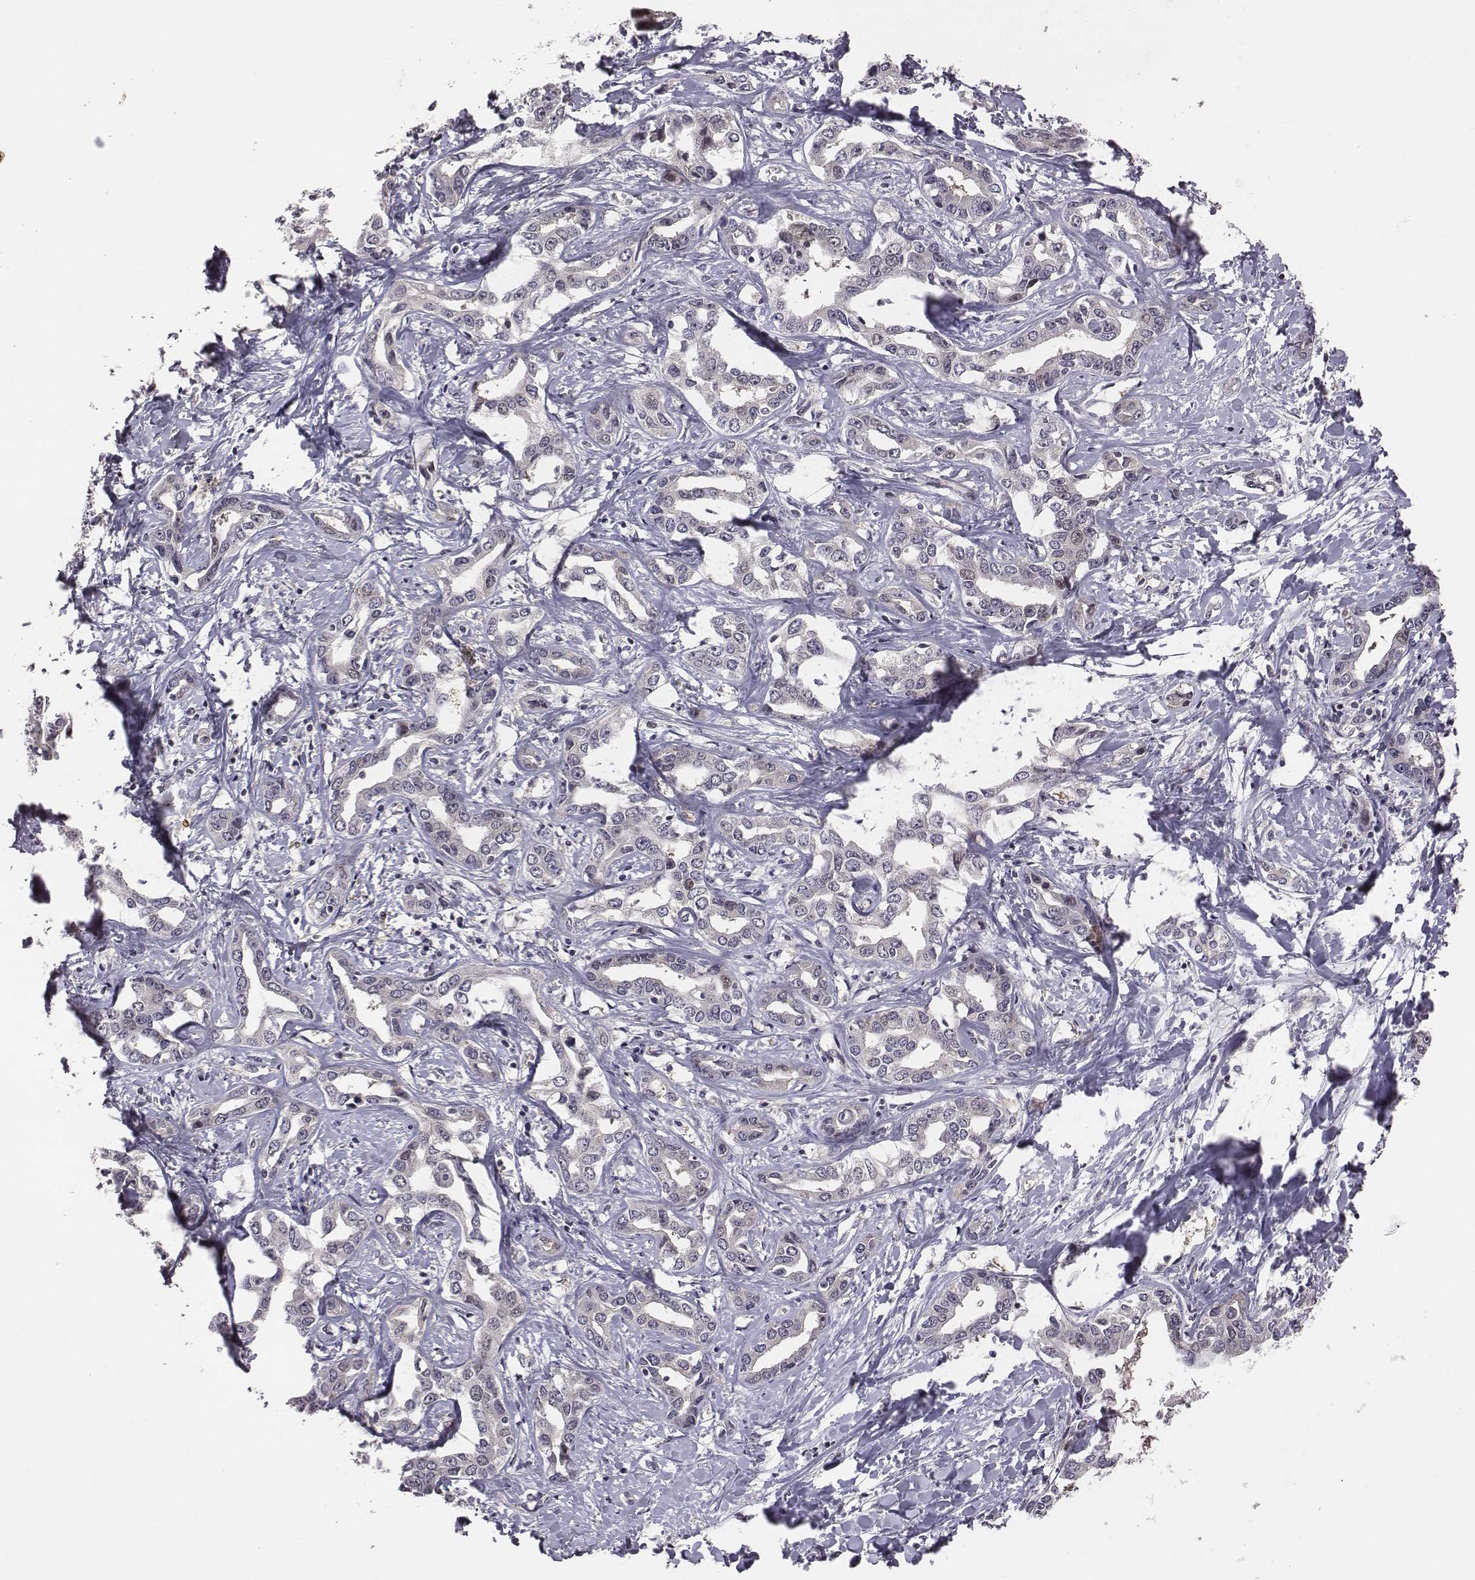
{"staining": {"intensity": "negative", "quantity": "none", "location": "none"}, "tissue": "liver cancer", "cell_type": "Tumor cells", "image_type": "cancer", "snomed": [{"axis": "morphology", "description": "Cholangiocarcinoma"}, {"axis": "topography", "description": "Liver"}], "caption": "DAB immunohistochemical staining of liver cancer exhibits no significant positivity in tumor cells.", "gene": "SMURF2", "patient": {"sex": "male", "age": 59}}